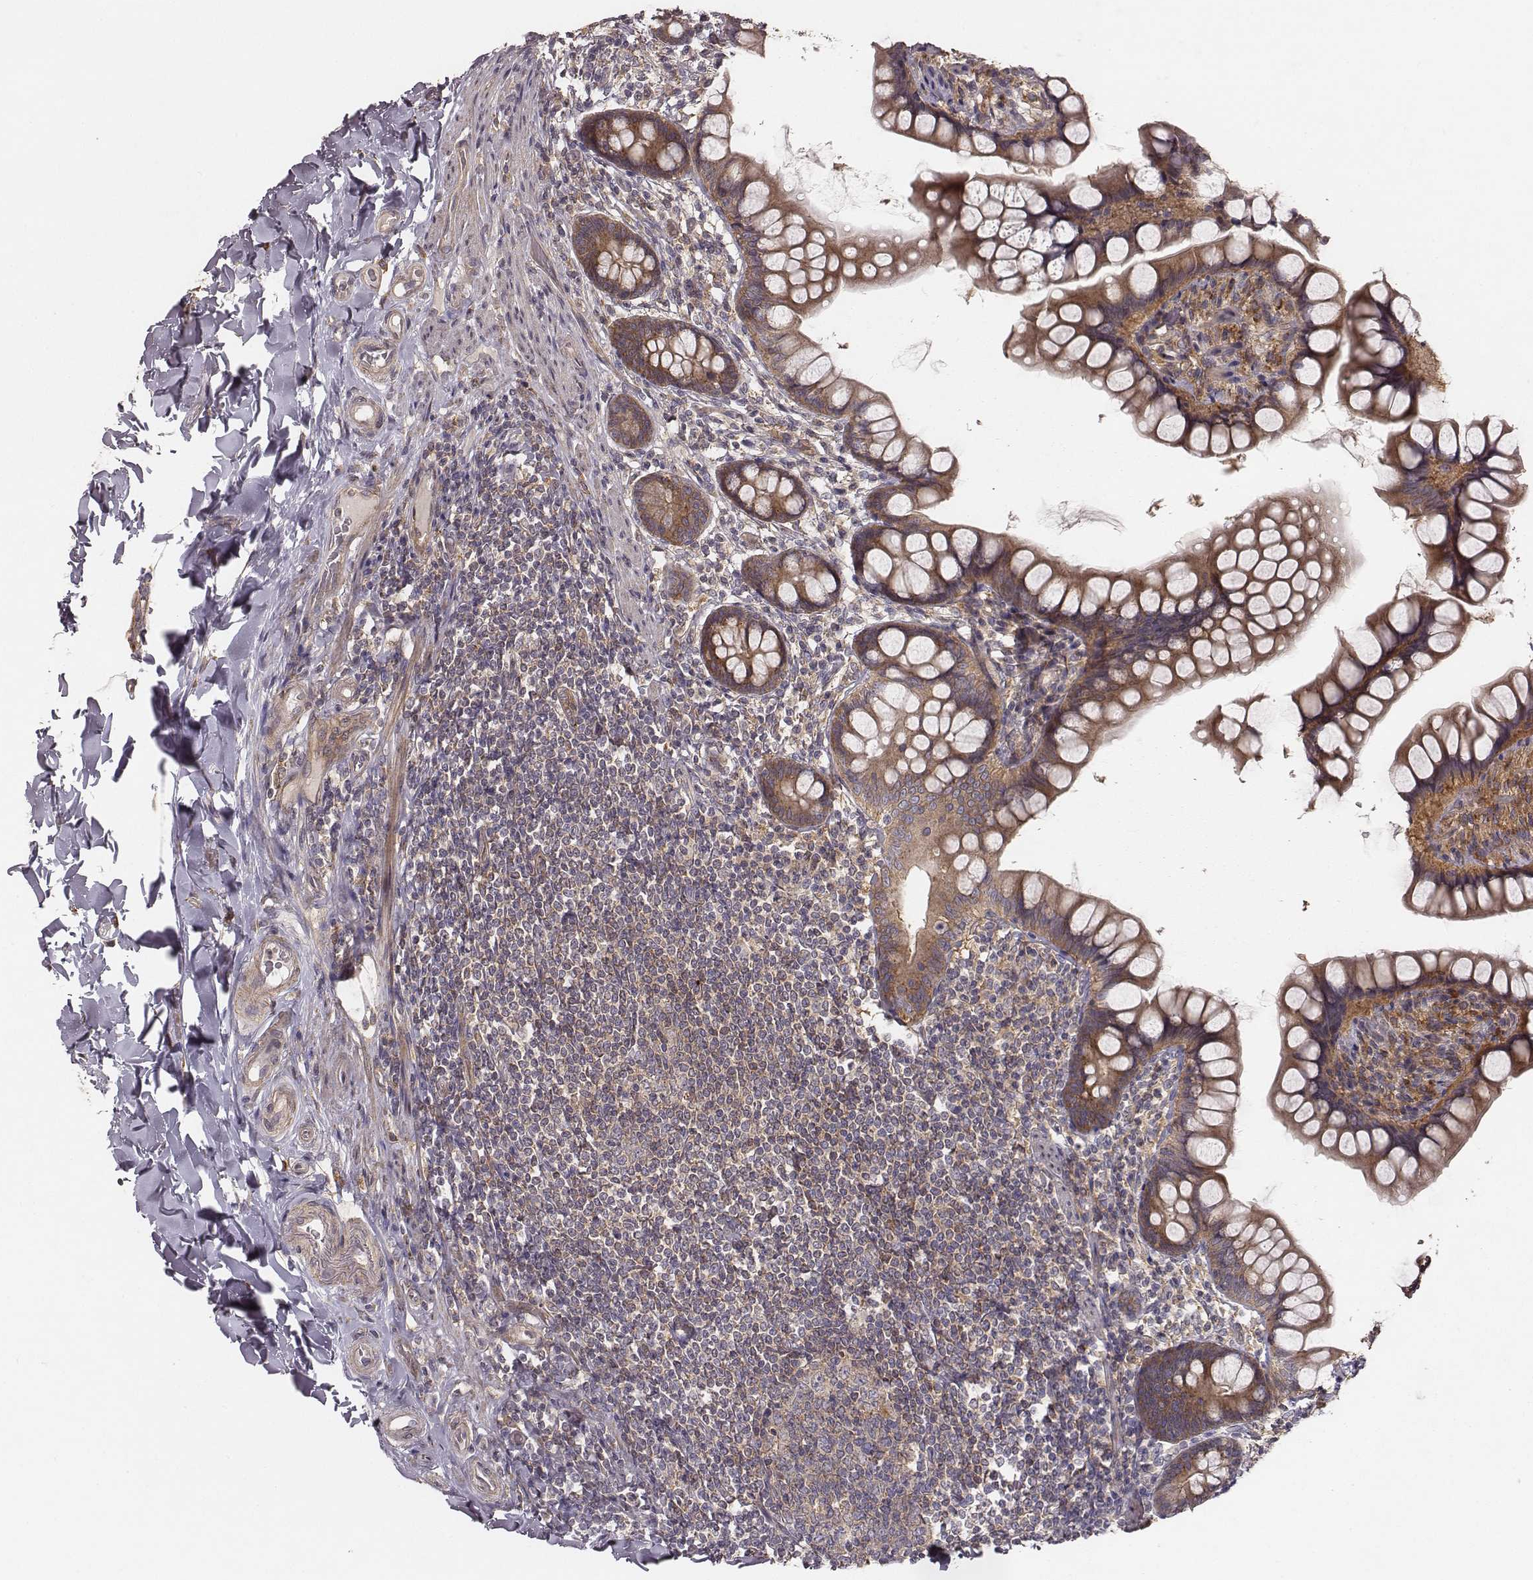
{"staining": {"intensity": "moderate", "quantity": ">75%", "location": "cytoplasmic/membranous"}, "tissue": "small intestine", "cell_type": "Glandular cells", "image_type": "normal", "snomed": [{"axis": "morphology", "description": "Normal tissue, NOS"}, {"axis": "topography", "description": "Small intestine"}], "caption": "A medium amount of moderate cytoplasmic/membranous expression is identified in about >75% of glandular cells in unremarkable small intestine.", "gene": "VPS26A", "patient": {"sex": "male", "age": 70}}